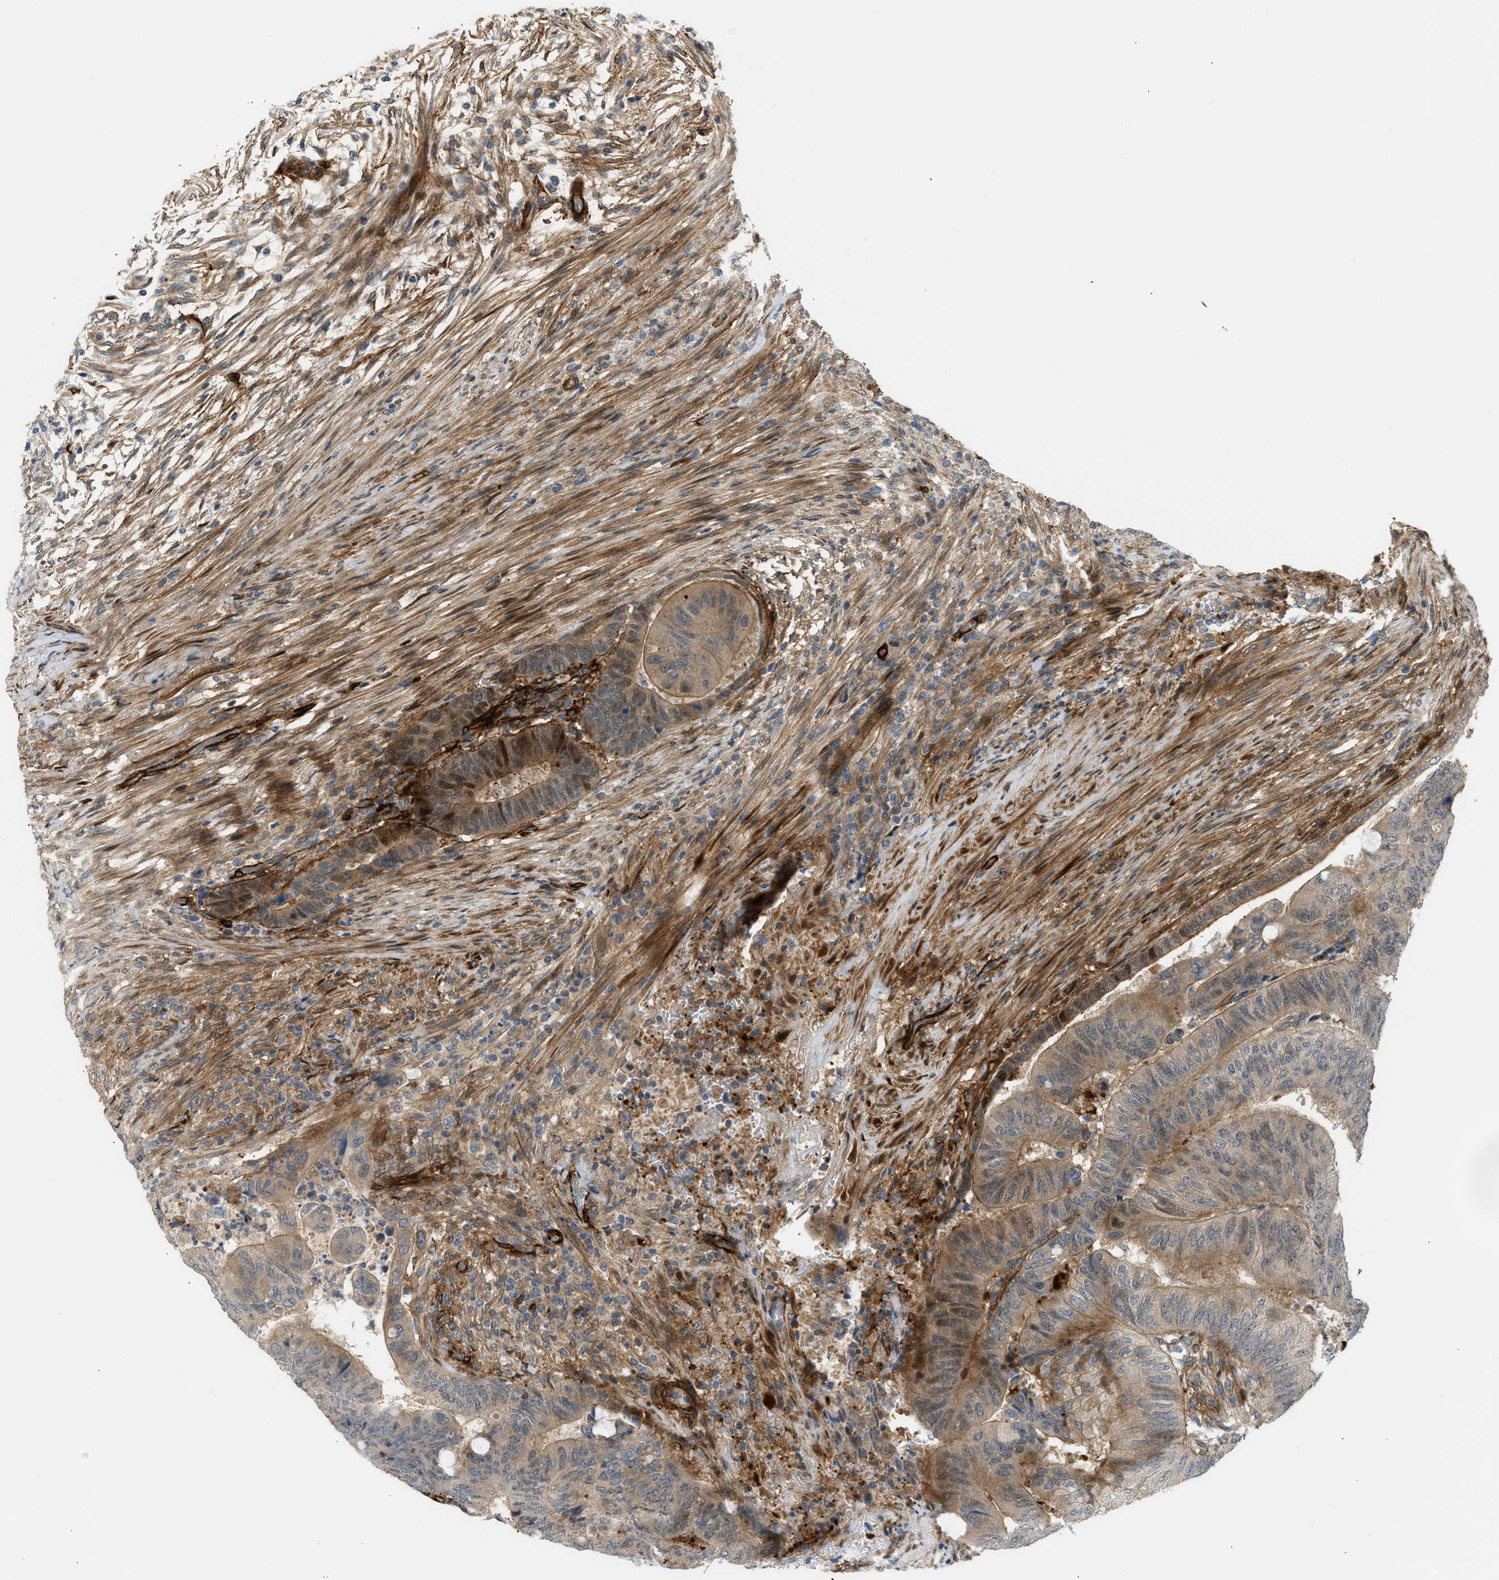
{"staining": {"intensity": "moderate", "quantity": ">75%", "location": "cytoplasmic/membranous,nuclear"}, "tissue": "colorectal cancer", "cell_type": "Tumor cells", "image_type": "cancer", "snomed": [{"axis": "morphology", "description": "Normal tissue, NOS"}, {"axis": "morphology", "description": "Adenocarcinoma, NOS"}, {"axis": "topography", "description": "Rectum"}, {"axis": "topography", "description": "Peripheral nerve tissue"}], "caption": "Colorectal cancer (adenocarcinoma) was stained to show a protein in brown. There is medium levels of moderate cytoplasmic/membranous and nuclear positivity in approximately >75% of tumor cells. (DAB IHC, brown staining for protein, blue staining for nuclei).", "gene": "EDNRA", "patient": {"sex": "male", "age": 92}}